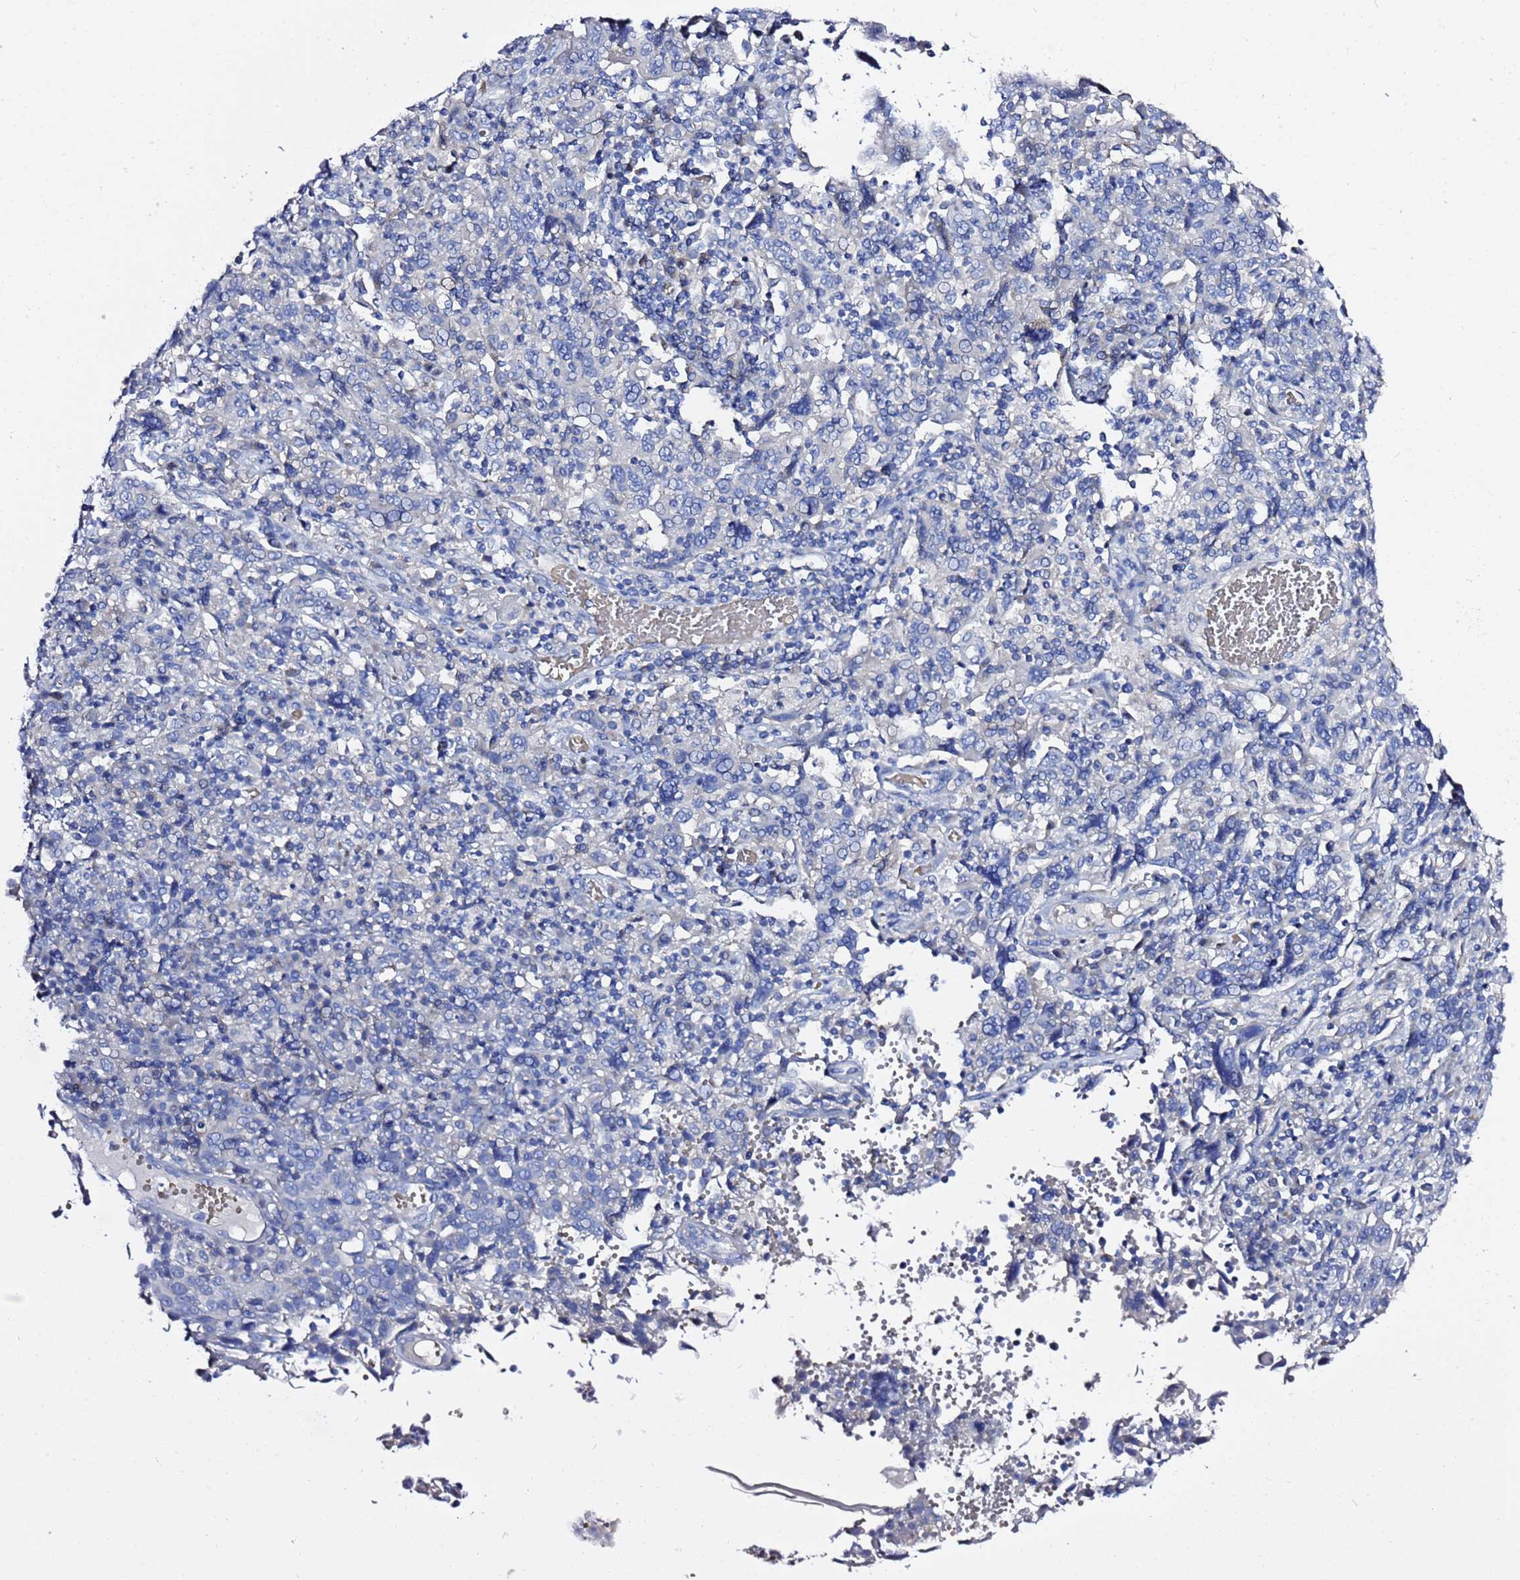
{"staining": {"intensity": "negative", "quantity": "none", "location": "none"}, "tissue": "cervical cancer", "cell_type": "Tumor cells", "image_type": "cancer", "snomed": [{"axis": "morphology", "description": "Squamous cell carcinoma, NOS"}, {"axis": "topography", "description": "Cervix"}], "caption": "Micrograph shows no protein positivity in tumor cells of cervical cancer (squamous cell carcinoma) tissue. (Stains: DAB immunohistochemistry (IHC) with hematoxylin counter stain, Microscopy: brightfield microscopy at high magnification).", "gene": "USP18", "patient": {"sex": "female", "age": 46}}